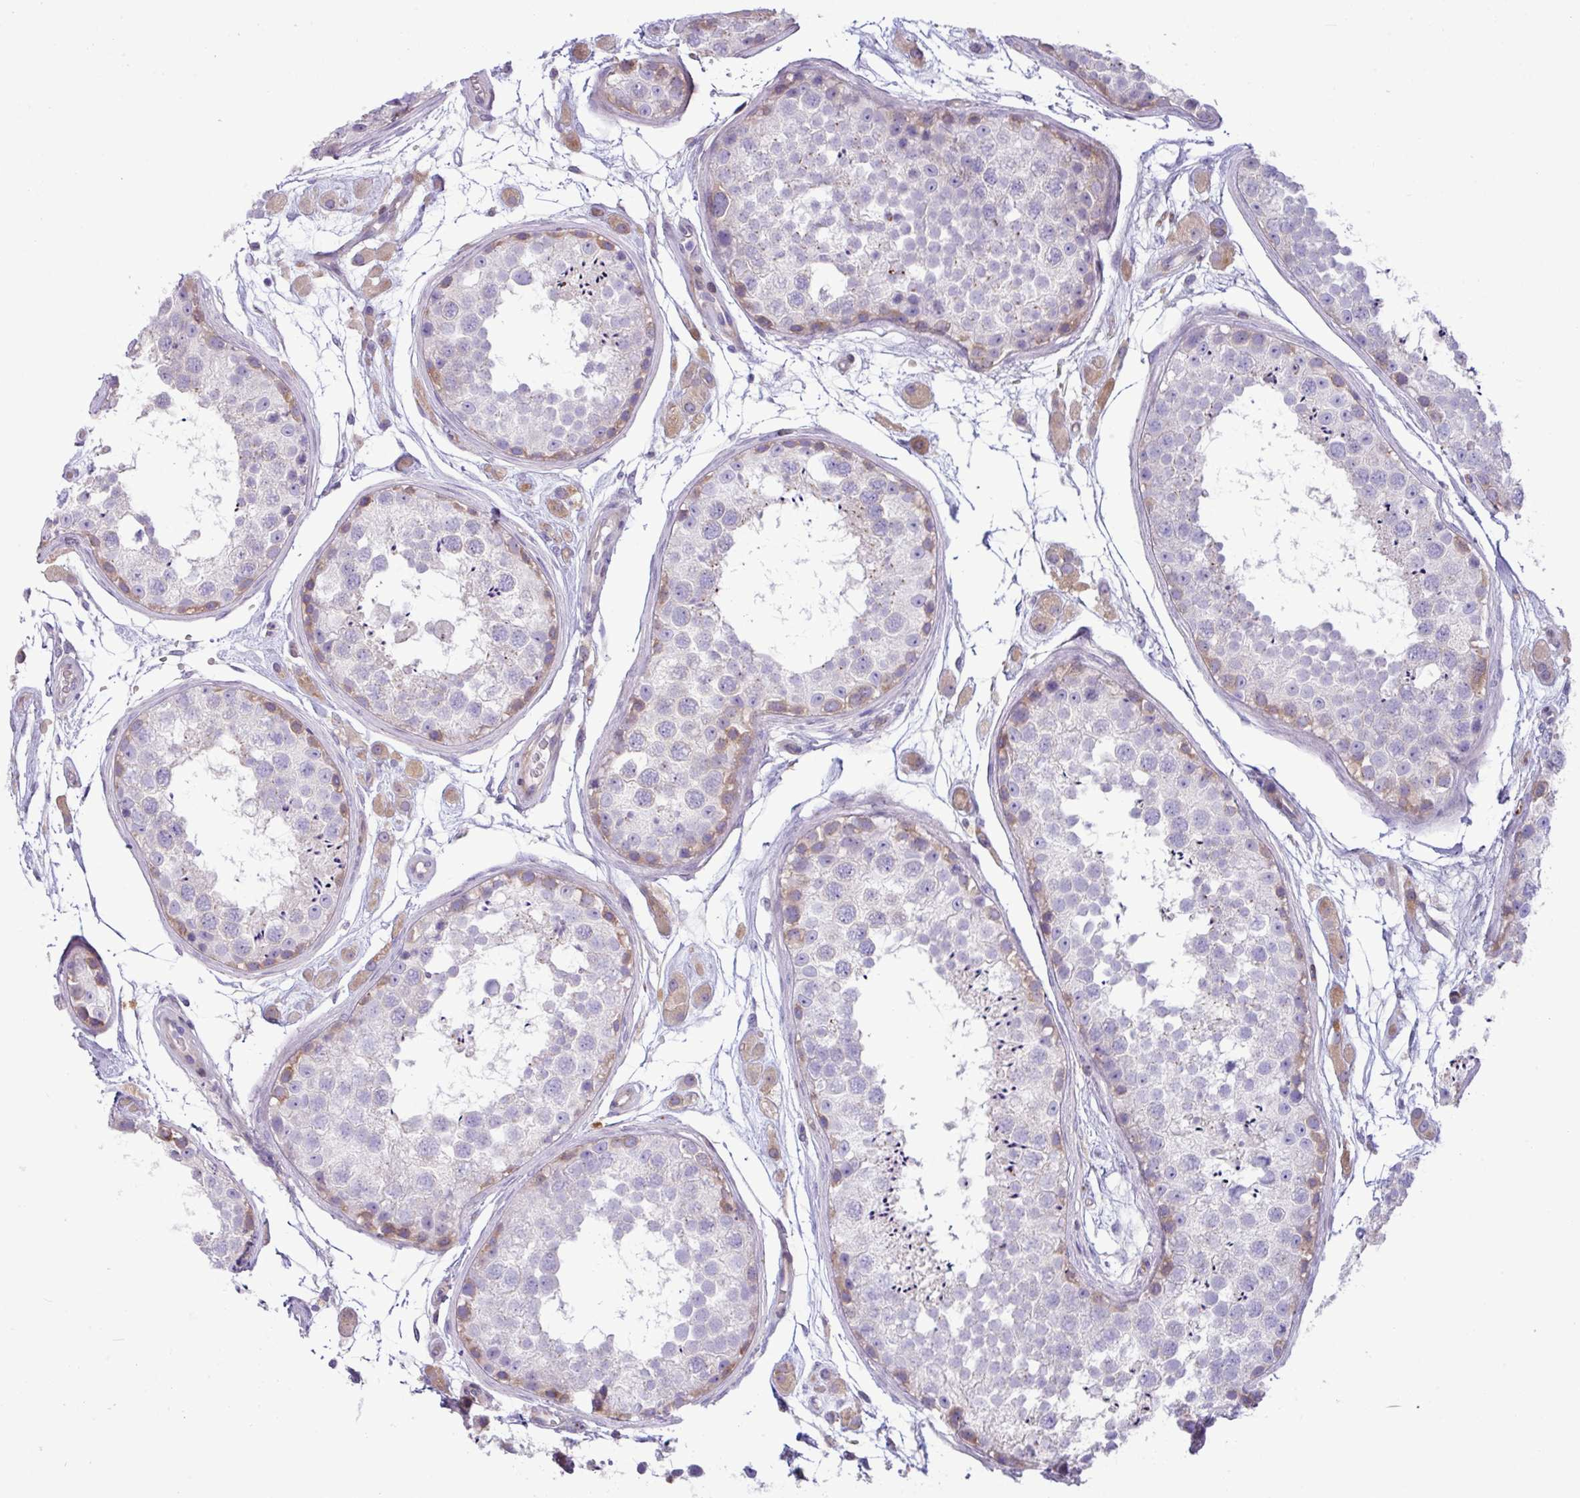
{"staining": {"intensity": "weak", "quantity": "<25%", "location": "cytoplasmic/membranous"}, "tissue": "testis", "cell_type": "Cells in seminiferous ducts", "image_type": "normal", "snomed": [{"axis": "morphology", "description": "Normal tissue, NOS"}, {"axis": "topography", "description": "Testis"}], "caption": "The immunohistochemistry (IHC) photomicrograph has no significant positivity in cells in seminiferous ducts of testis.", "gene": "KIRREL3", "patient": {"sex": "male", "age": 25}}